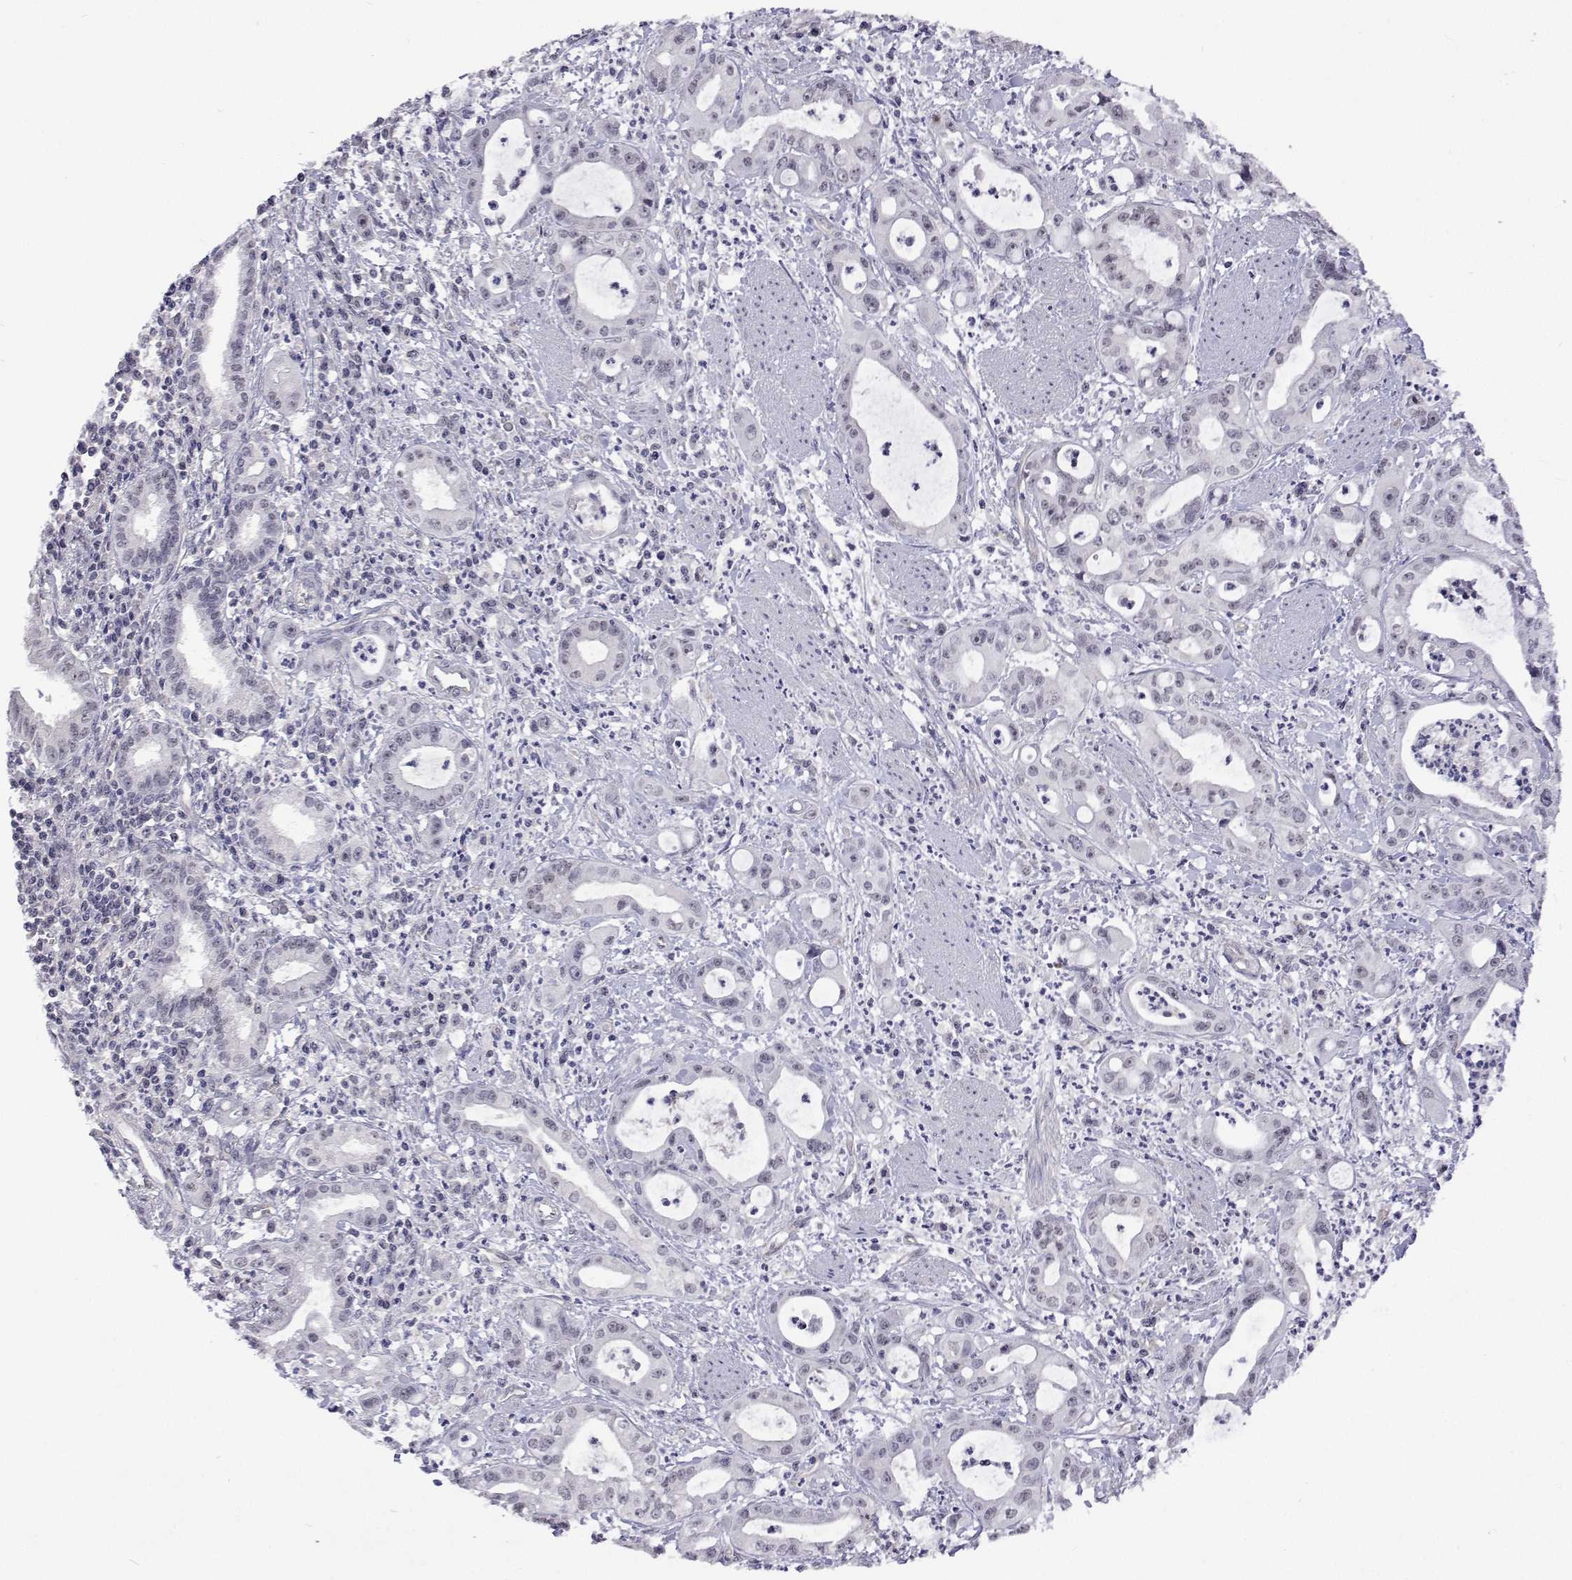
{"staining": {"intensity": "negative", "quantity": "none", "location": "none"}, "tissue": "pancreatic cancer", "cell_type": "Tumor cells", "image_type": "cancer", "snomed": [{"axis": "morphology", "description": "Adenocarcinoma, NOS"}, {"axis": "topography", "description": "Pancreas"}], "caption": "Tumor cells are negative for brown protein staining in adenocarcinoma (pancreatic). (DAB immunohistochemistry with hematoxylin counter stain).", "gene": "NHP2", "patient": {"sex": "male", "age": 72}}